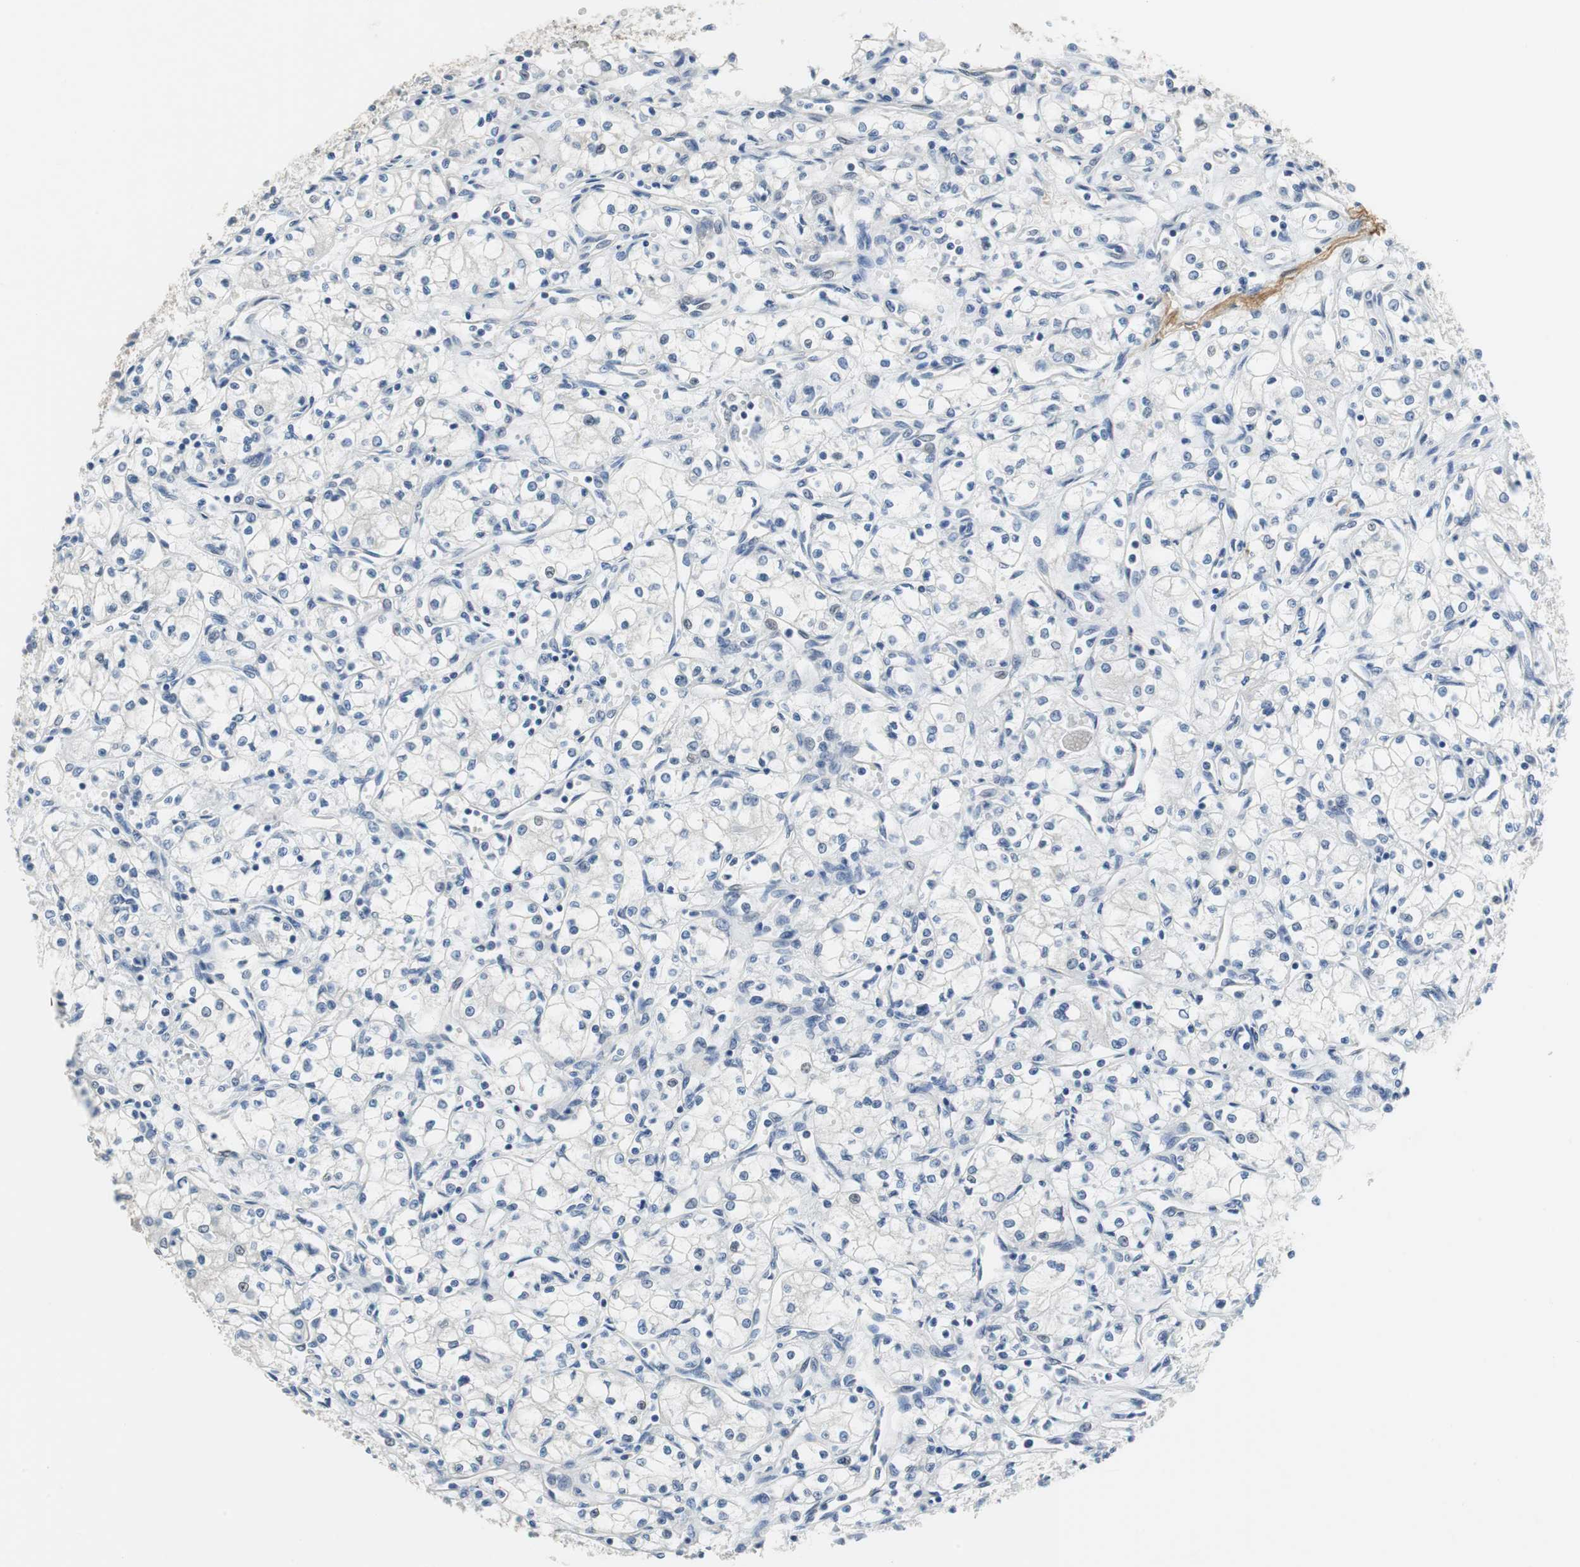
{"staining": {"intensity": "negative", "quantity": "none", "location": "none"}, "tissue": "renal cancer", "cell_type": "Tumor cells", "image_type": "cancer", "snomed": [{"axis": "morphology", "description": "Normal tissue, NOS"}, {"axis": "morphology", "description": "Adenocarcinoma, NOS"}, {"axis": "topography", "description": "Kidney"}], "caption": "A high-resolution image shows IHC staining of adenocarcinoma (renal), which demonstrates no significant positivity in tumor cells.", "gene": "MUC7", "patient": {"sex": "male", "age": 59}}